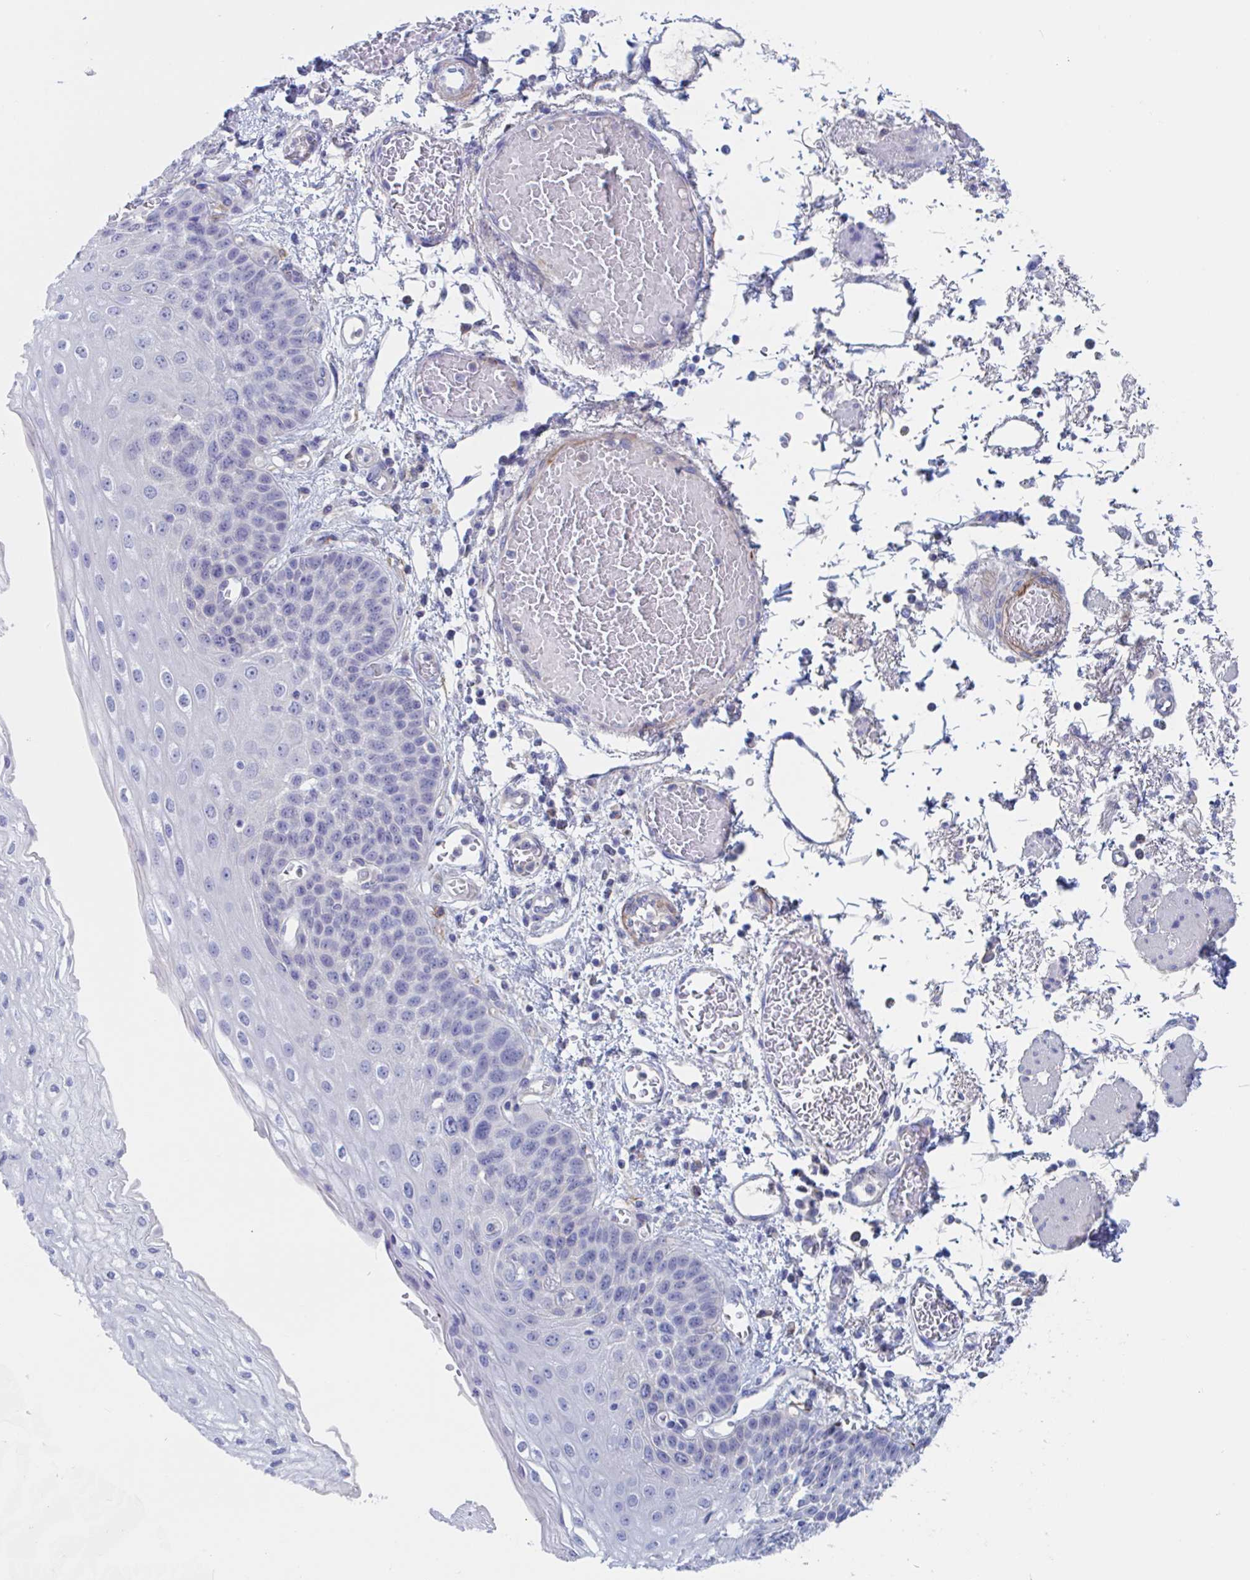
{"staining": {"intensity": "negative", "quantity": "none", "location": "none"}, "tissue": "esophagus", "cell_type": "Squamous epithelial cells", "image_type": "normal", "snomed": [{"axis": "morphology", "description": "Normal tissue, NOS"}, {"axis": "morphology", "description": "Adenocarcinoma, NOS"}, {"axis": "topography", "description": "Esophagus"}], "caption": "Squamous epithelial cells are negative for protein expression in benign human esophagus. (Immunohistochemistry (ihc), brightfield microscopy, high magnification).", "gene": "ZNHIT2", "patient": {"sex": "male", "age": 81}}